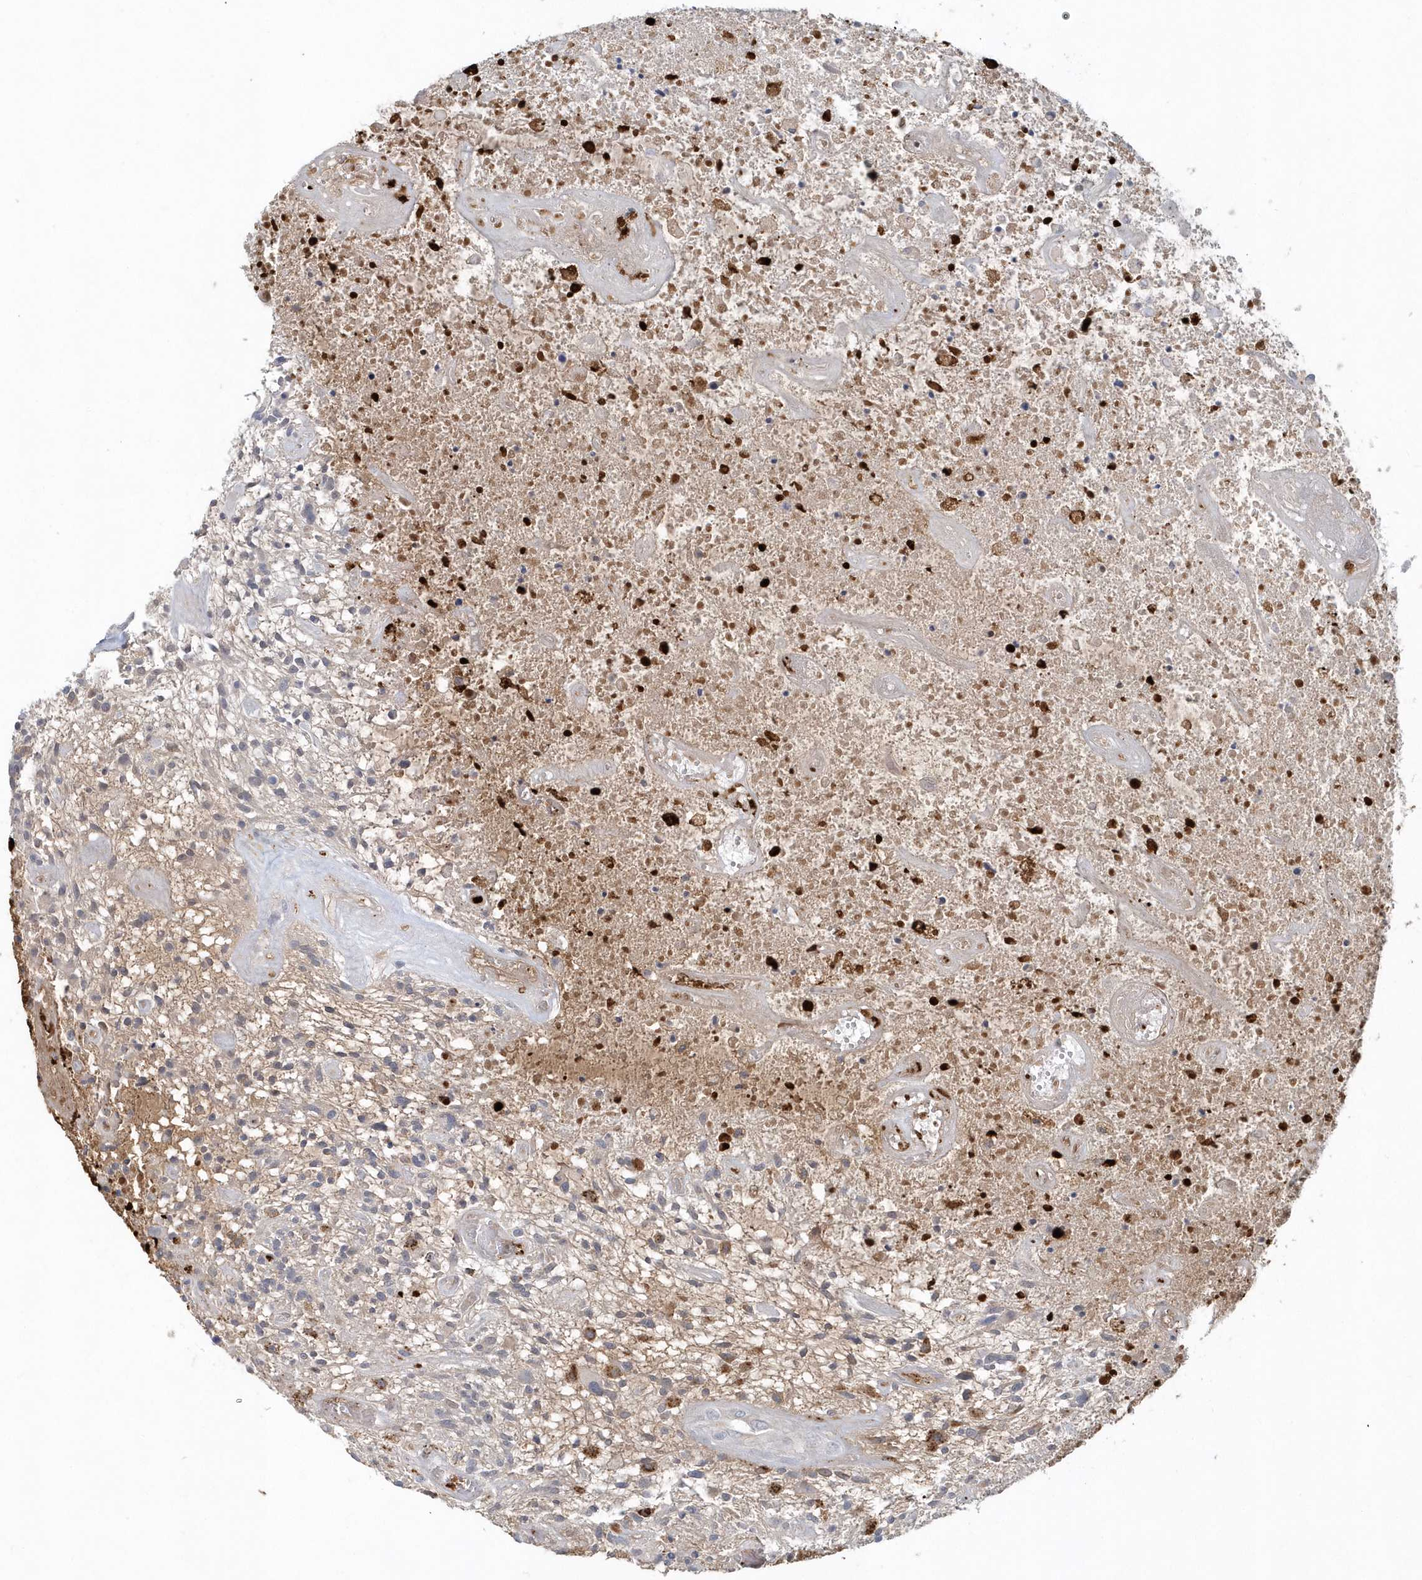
{"staining": {"intensity": "negative", "quantity": "none", "location": "none"}, "tissue": "glioma", "cell_type": "Tumor cells", "image_type": "cancer", "snomed": [{"axis": "morphology", "description": "Glioma, malignant, High grade"}, {"axis": "topography", "description": "Brain"}], "caption": "The image reveals no staining of tumor cells in high-grade glioma (malignant). (IHC, brightfield microscopy, high magnification).", "gene": "RNF7", "patient": {"sex": "male", "age": 47}}